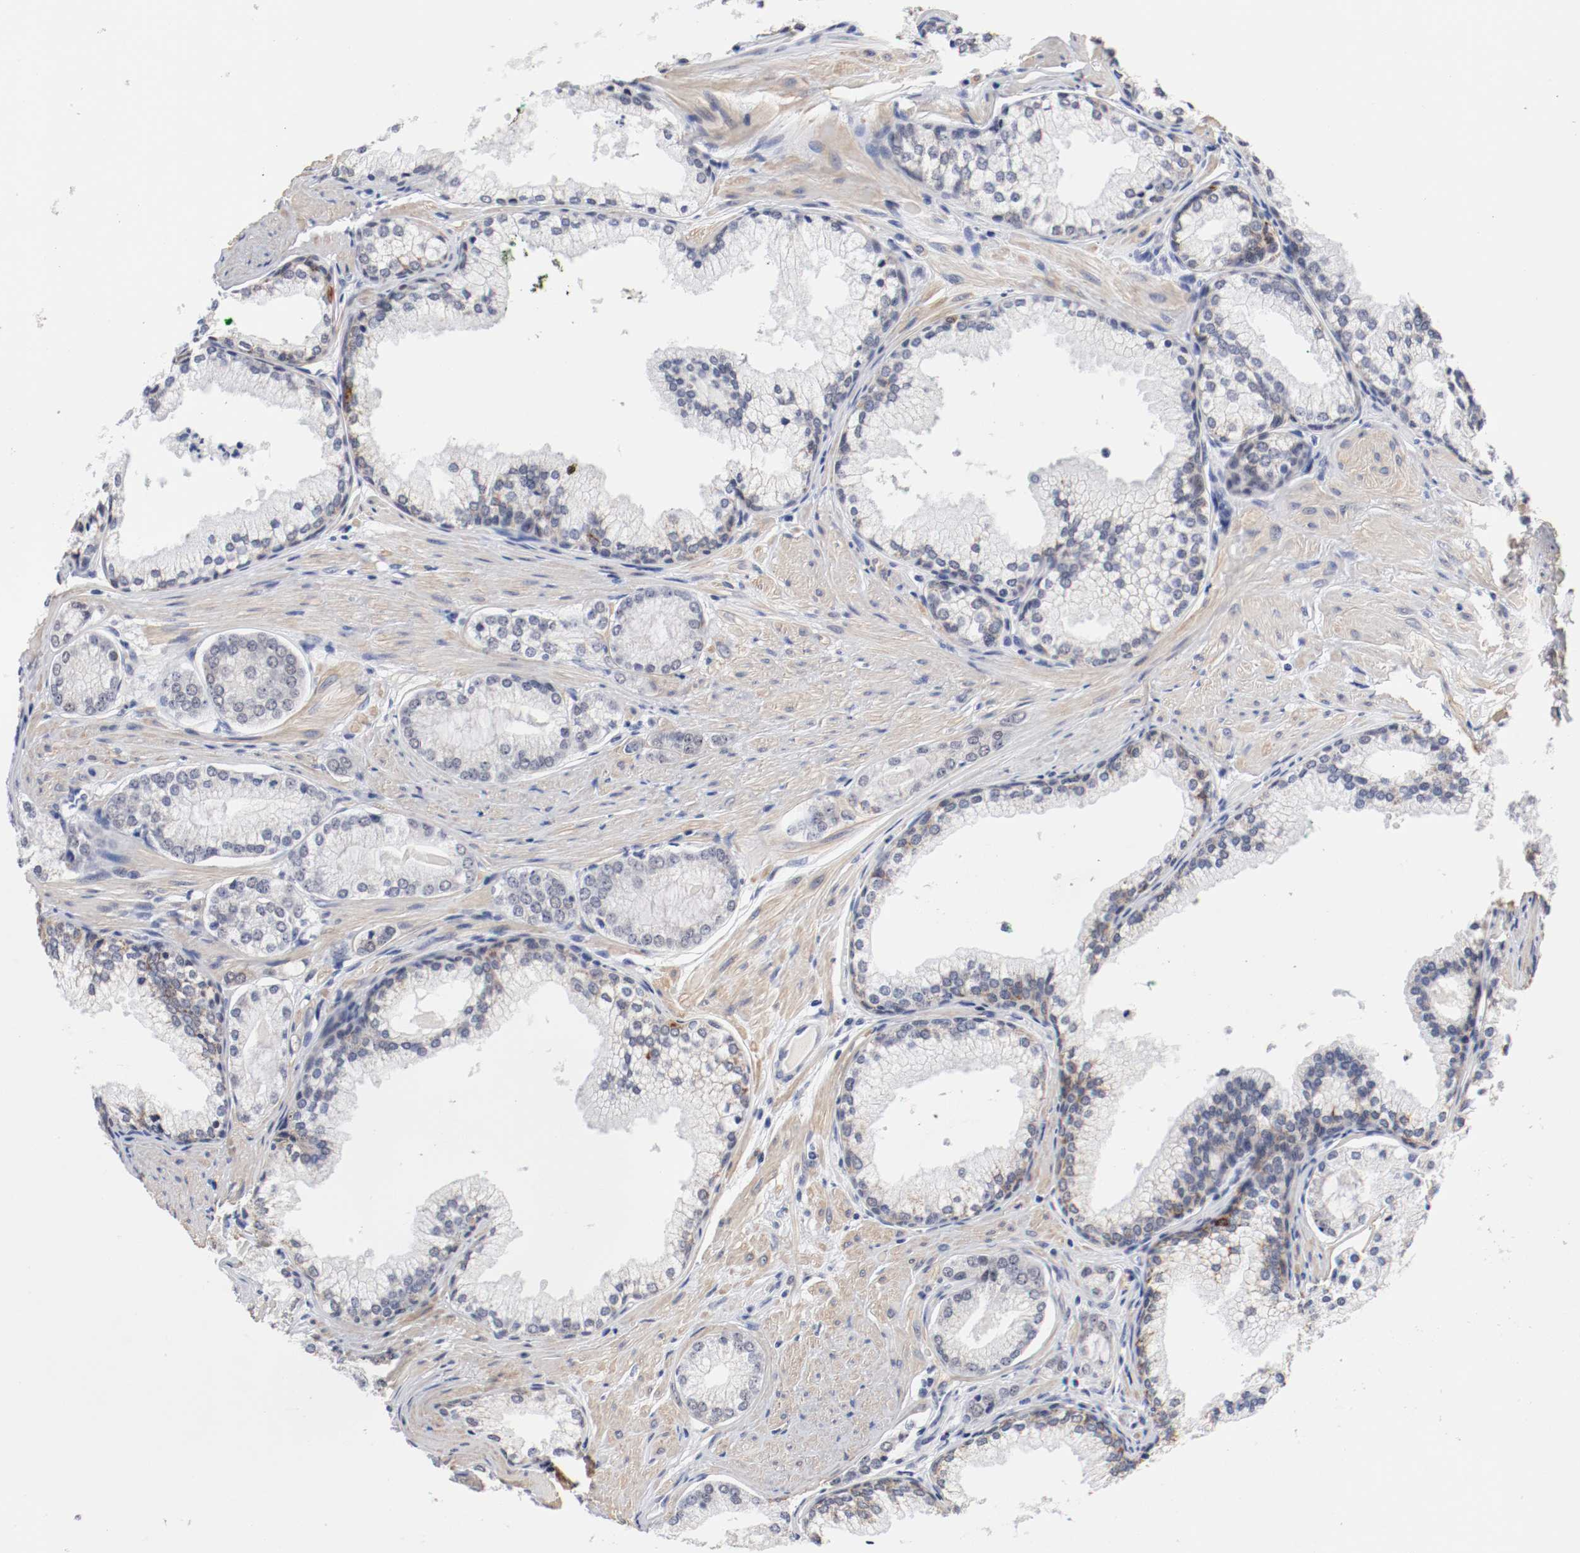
{"staining": {"intensity": "negative", "quantity": "none", "location": "none"}, "tissue": "prostate cancer", "cell_type": "Tumor cells", "image_type": "cancer", "snomed": [{"axis": "morphology", "description": "Adenocarcinoma, Low grade"}, {"axis": "topography", "description": "Prostate"}], "caption": "A histopathology image of human prostate low-grade adenocarcinoma is negative for staining in tumor cells. (DAB (3,3'-diaminobenzidine) IHC visualized using brightfield microscopy, high magnification).", "gene": "GRHL2", "patient": {"sex": "male", "age": 71}}